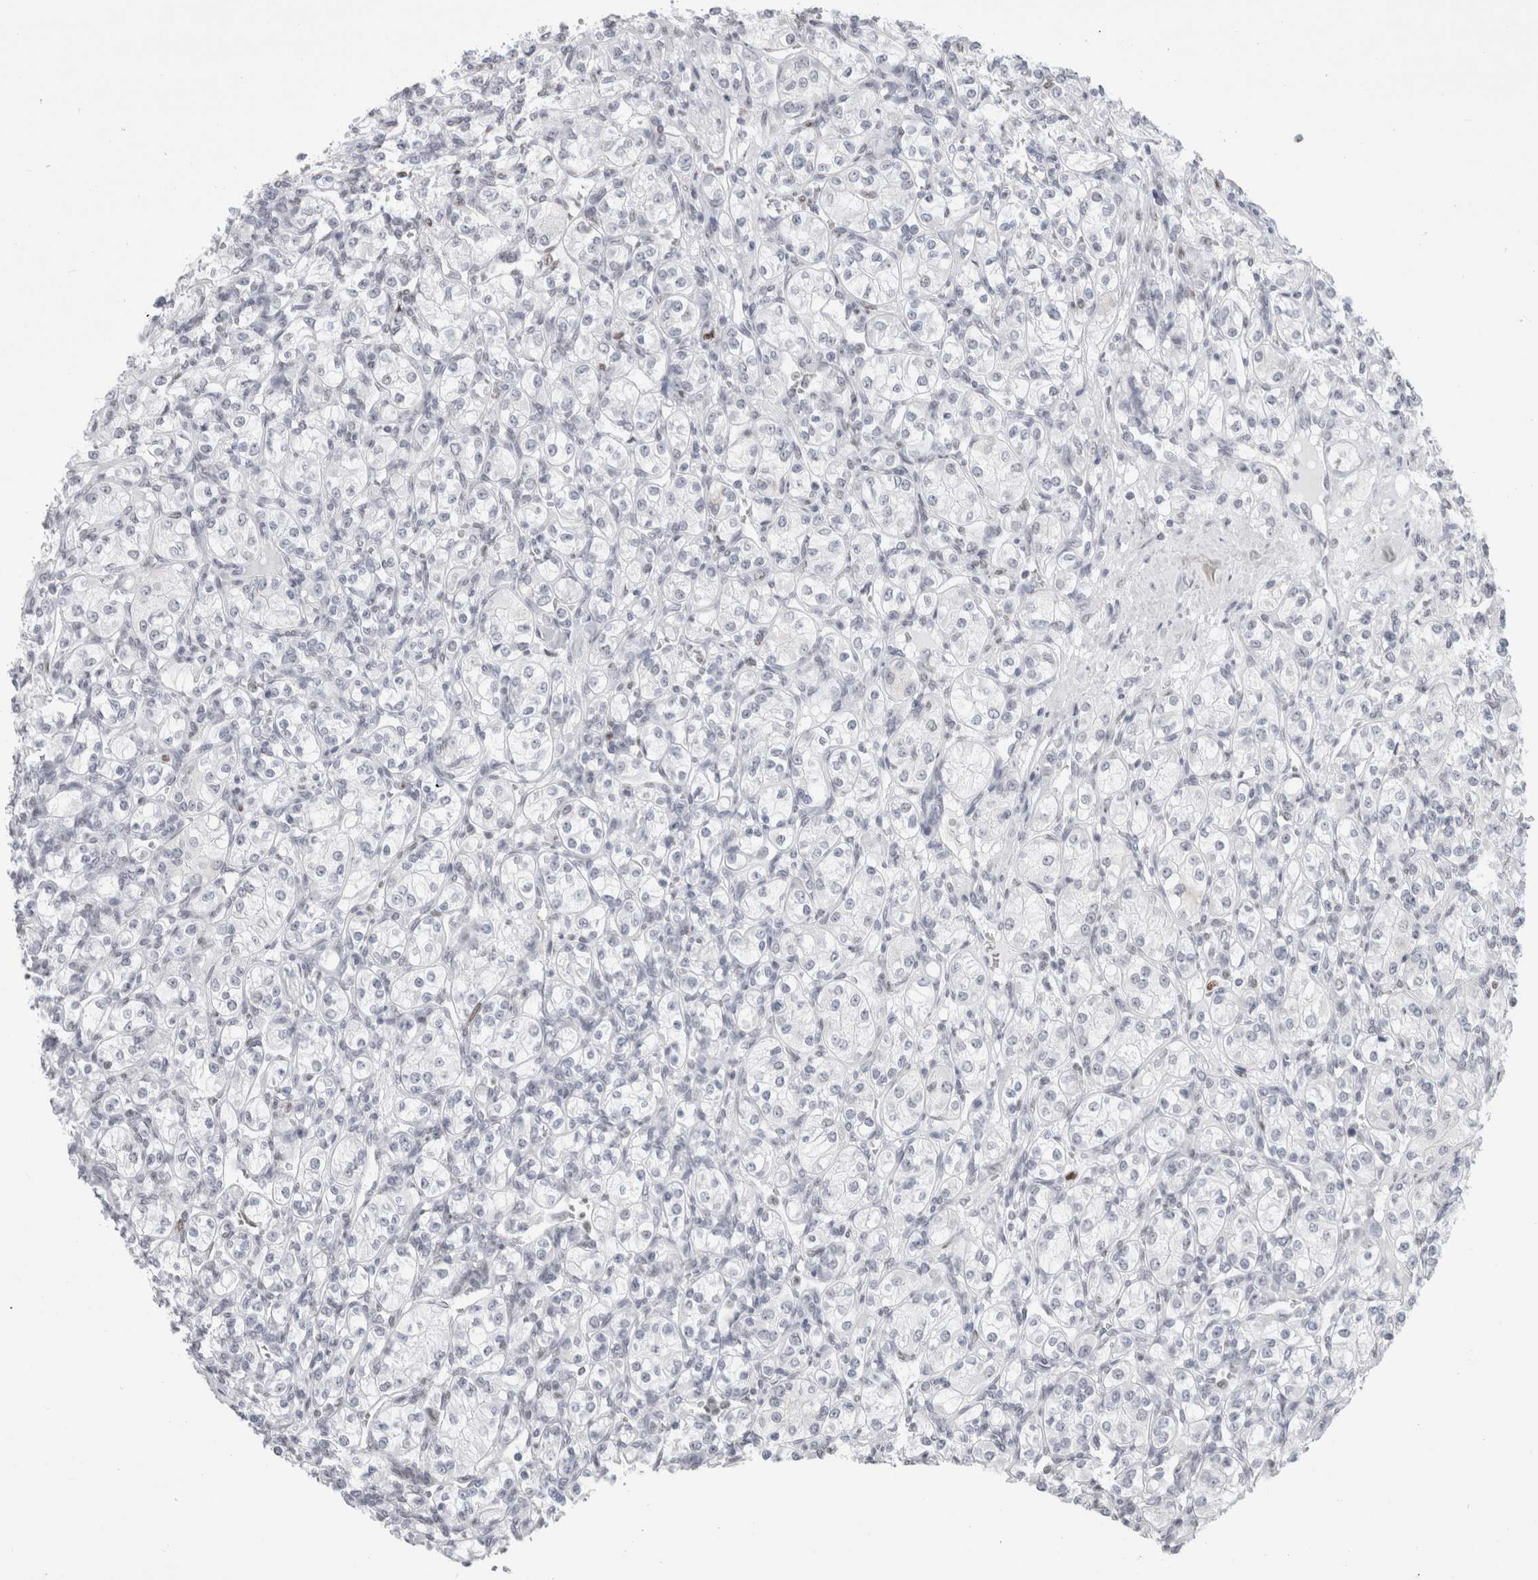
{"staining": {"intensity": "negative", "quantity": "none", "location": "none"}, "tissue": "renal cancer", "cell_type": "Tumor cells", "image_type": "cancer", "snomed": [{"axis": "morphology", "description": "Adenocarcinoma, NOS"}, {"axis": "topography", "description": "Kidney"}], "caption": "High magnification brightfield microscopy of renal cancer stained with DAB (brown) and counterstained with hematoxylin (blue): tumor cells show no significant expression. (Brightfield microscopy of DAB (3,3'-diaminobenzidine) immunohistochemistry (IHC) at high magnification).", "gene": "SMARCC1", "patient": {"sex": "male", "age": 77}}